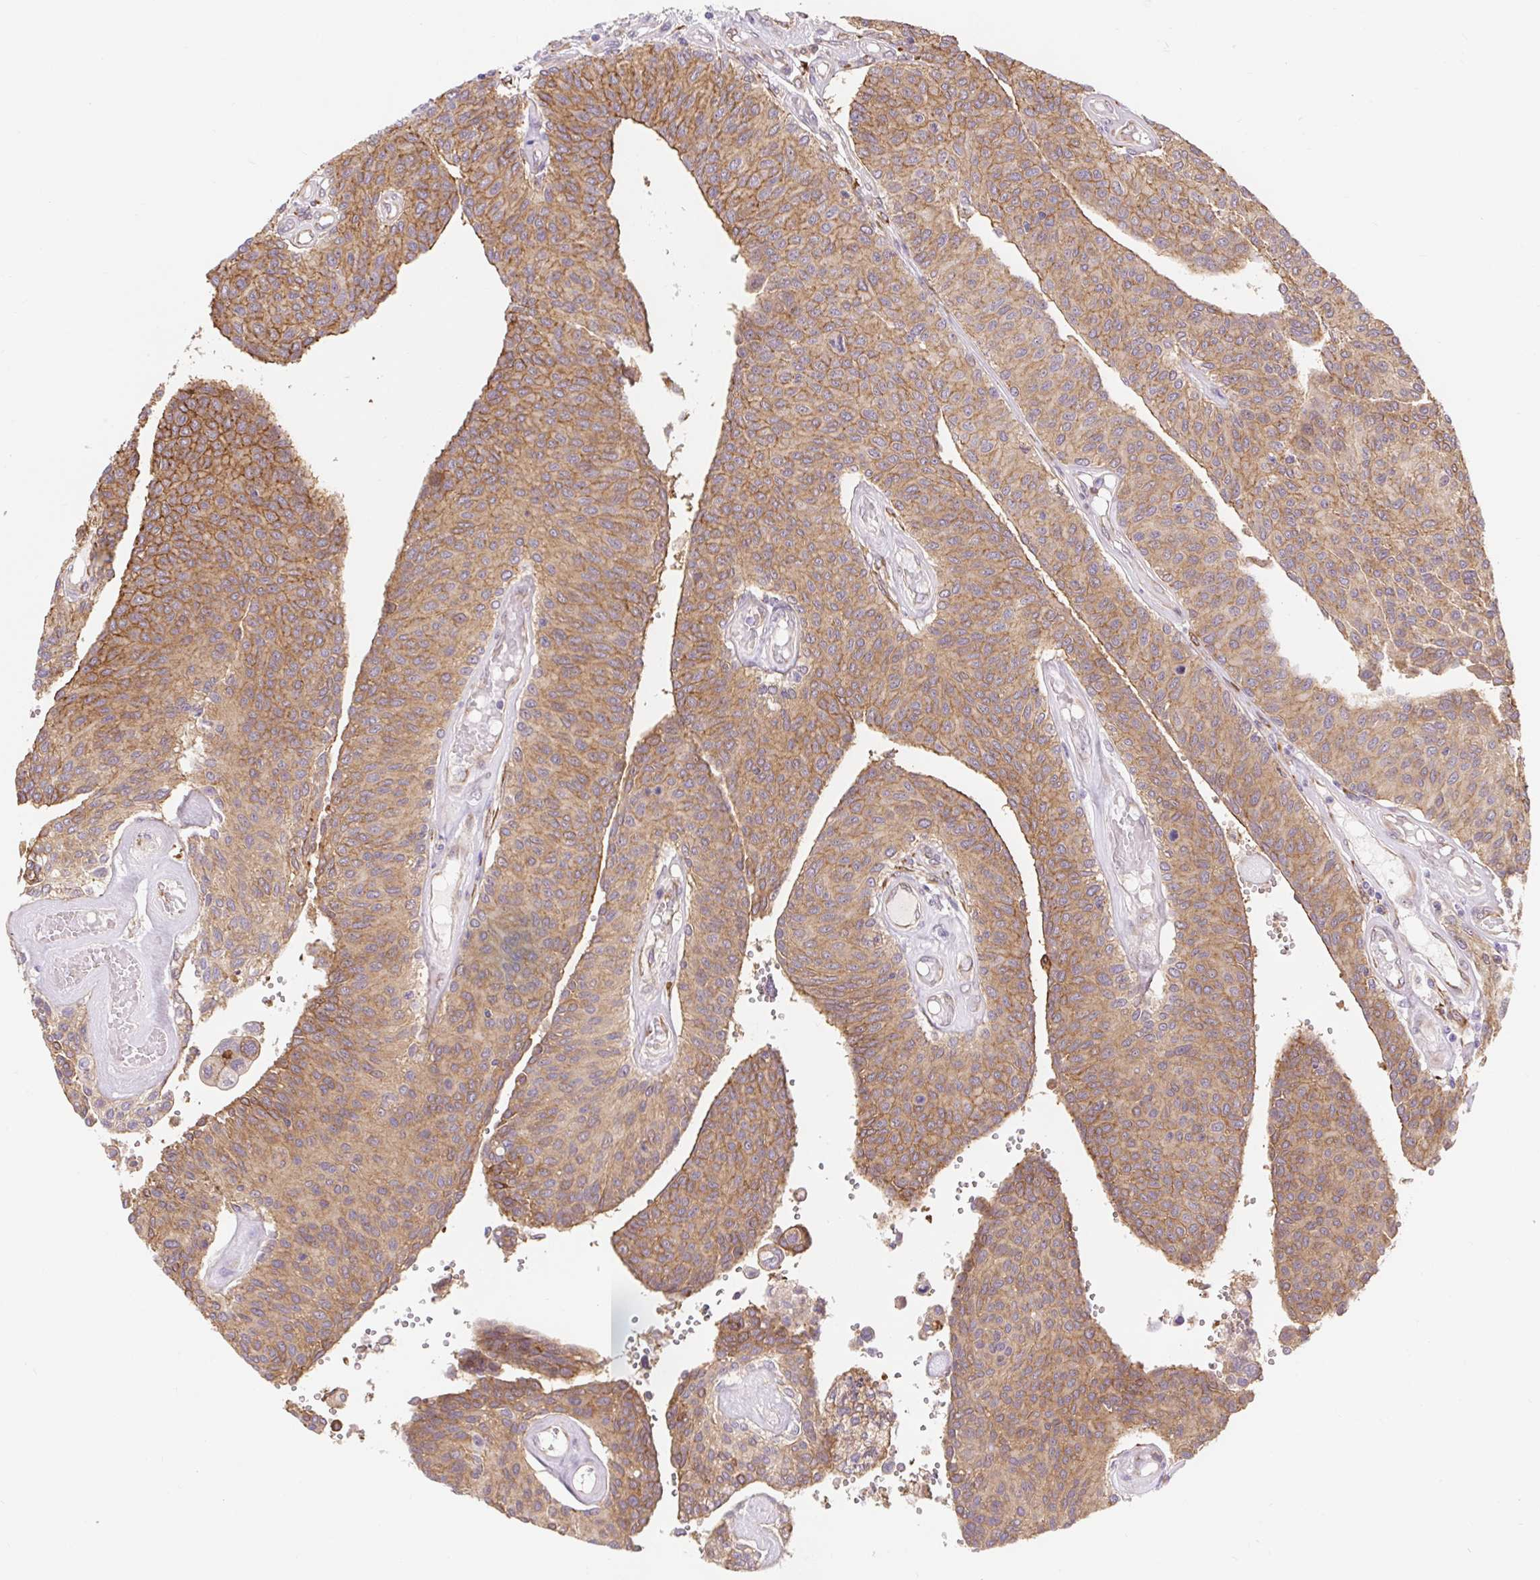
{"staining": {"intensity": "moderate", "quantity": ">75%", "location": "cytoplasmic/membranous"}, "tissue": "urothelial cancer", "cell_type": "Tumor cells", "image_type": "cancer", "snomed": [{"axis": "morphology", "description": "Urothelial carcinoma, NOS"}, {"axis": "topography", "description": "Urinary bladder"}], "caption": "Immunohistochemistry (IHC) staining of transitional cell carcinoma, which reveals medium levels of moderate cytoplasmic/membranous positivity in about >75% of tumor cells indicating moderate cytoplasmic/membranous protein positivity. The staining was performed using DAB (3,3'-diaminobenzidine) (brown) for protein detection and nuclei were counterstained in hematoxylin (blue).", "gene": "LYPD5", "patient": {"sex": "male", "age": 55}}